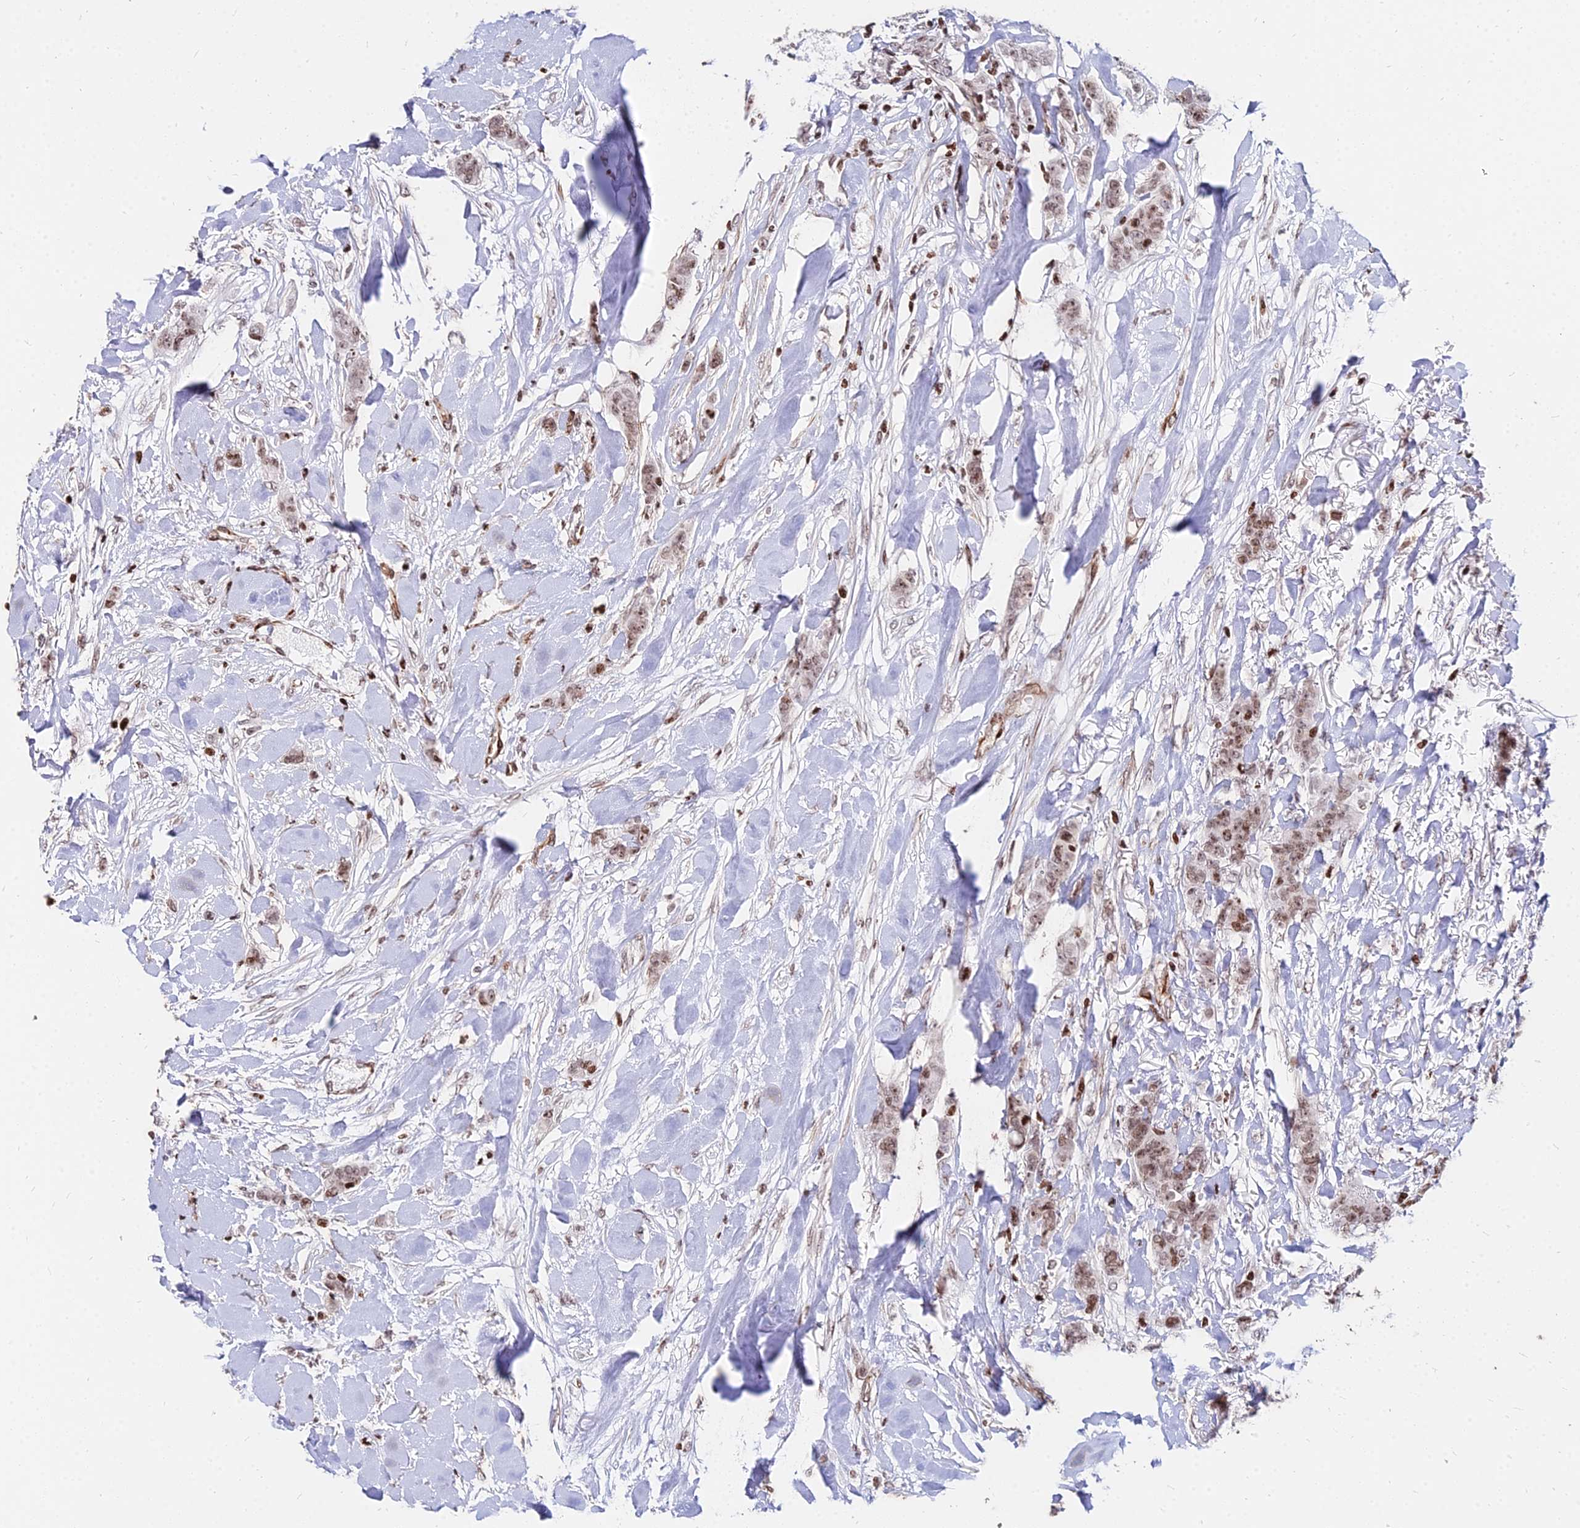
{"staining": {"intensity": "moderate", "quantity": ">75%", "location": "nuclear"}, "tissue": "breast cancer", "cell_type": "Tumor cells", "image_type": "cancer", "snomed": [{"axis": "morphology", "description": "Duct carcinoma"}, {"axis": "topography", "description": "Breast"}], "caption": "An image of human breast cancer (infiltrating ductal carcinoma) stained for a protein demonstrates moderate nuclear brown staining in tumor cells.", "gene": "NYAP2", "patient": {"sex": "female", "age": 40}}